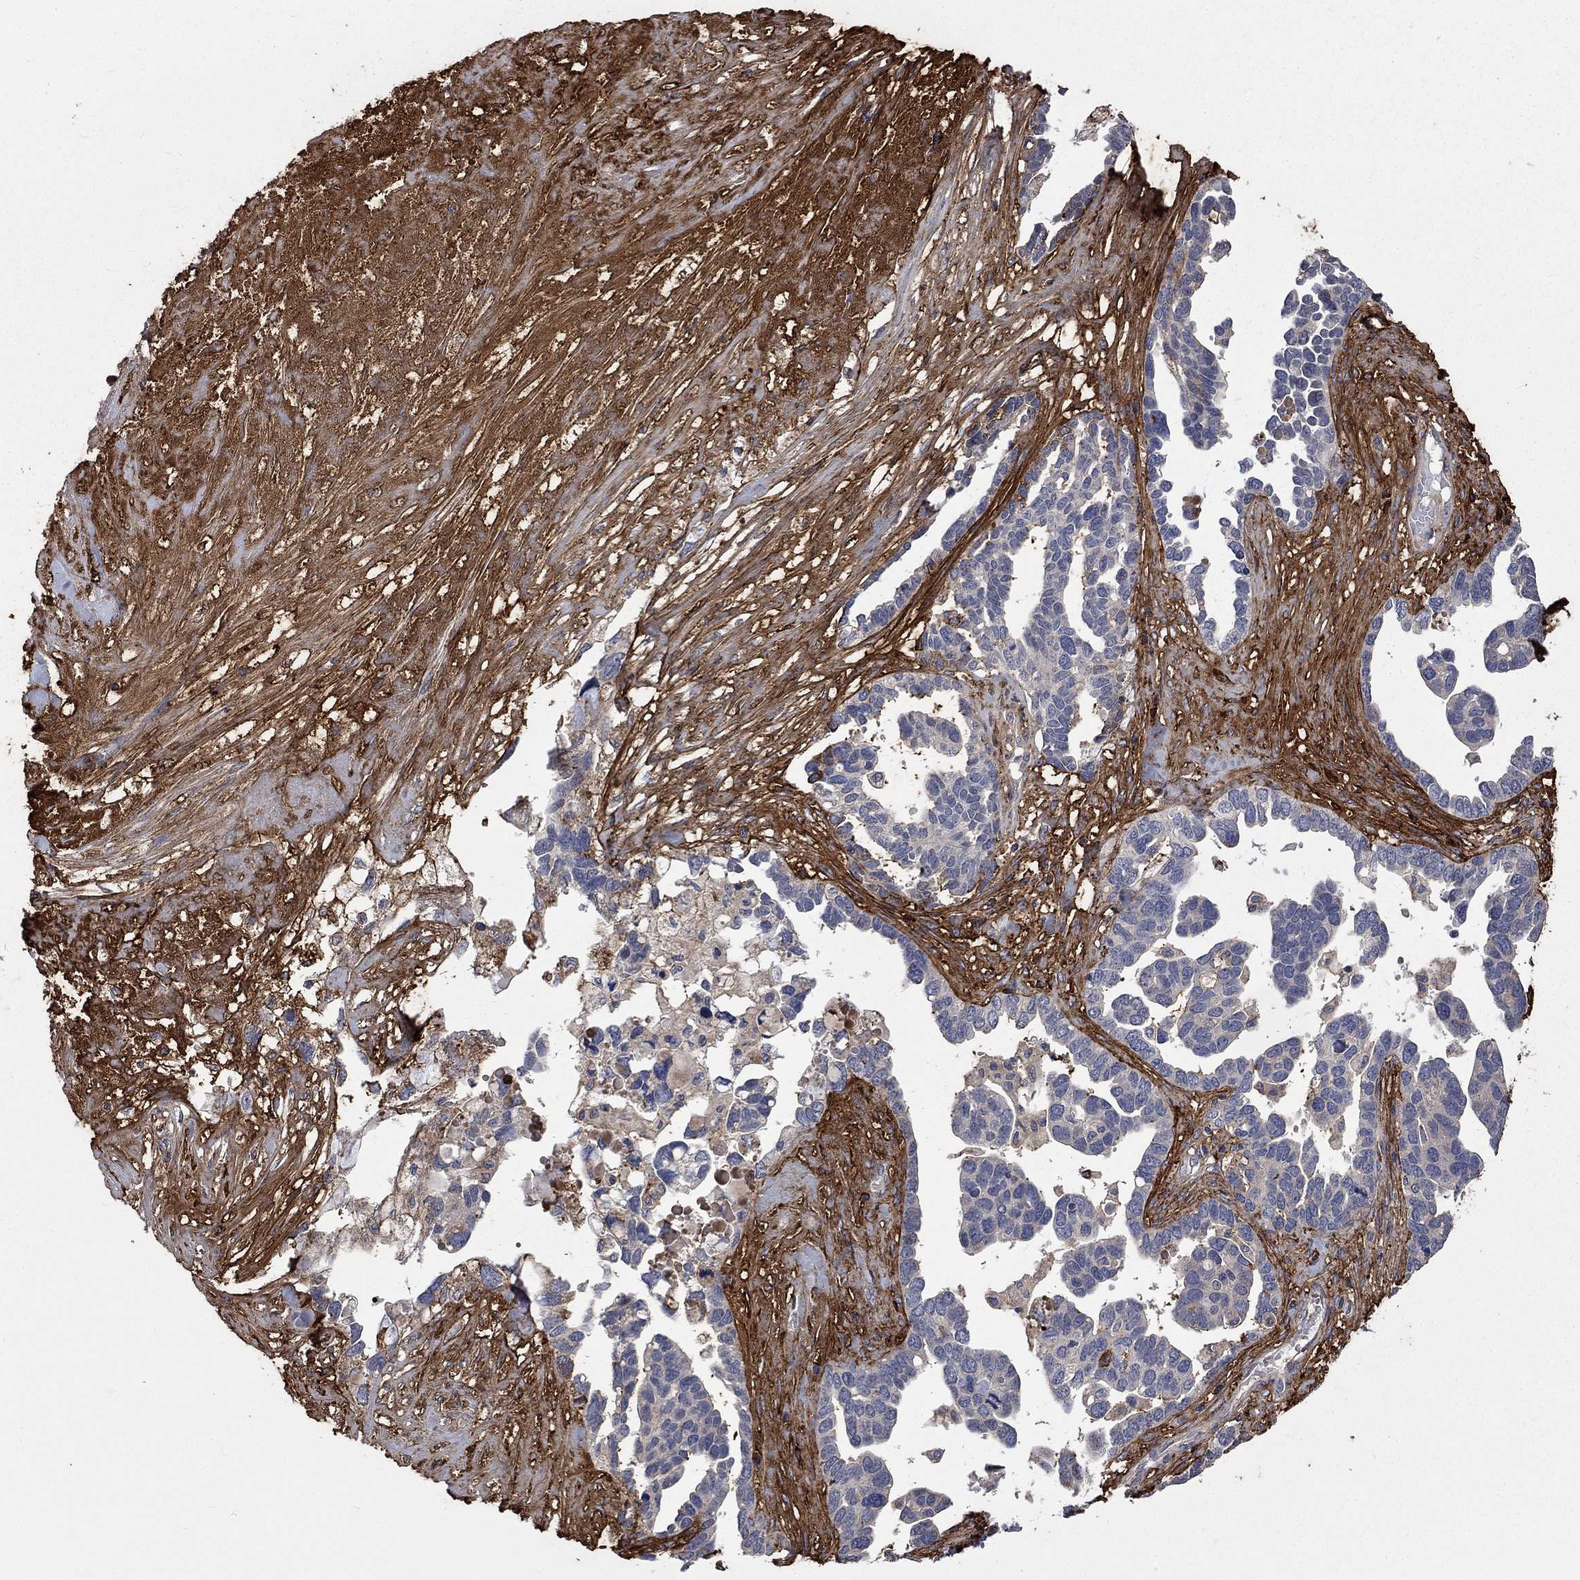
{"staining": {"intensity": "negative", "quantity": "none", "location": "none"}, "tissue": "ovarian cancer", "cell_type": "Tumor cells", "image_type": "cancer", "snomed": [{"axis": "morphology", "description": "Cystadenocarcinoma, serous, NOS"}, {"axis": "topography", "description": "Ovary"}], "caption": "The immunohistochemistry photomicrograph has no significant positivity in tumor cells of ovarian serous cystadenocarcinoma tissue. (DAB (3,3'-diaminobenzidine) immunohistochemistry (IHC) visualized using brightfield microscopy, high magnification).", "gene": "VCAN", "patient": {"sex": "female", "age": 54}}